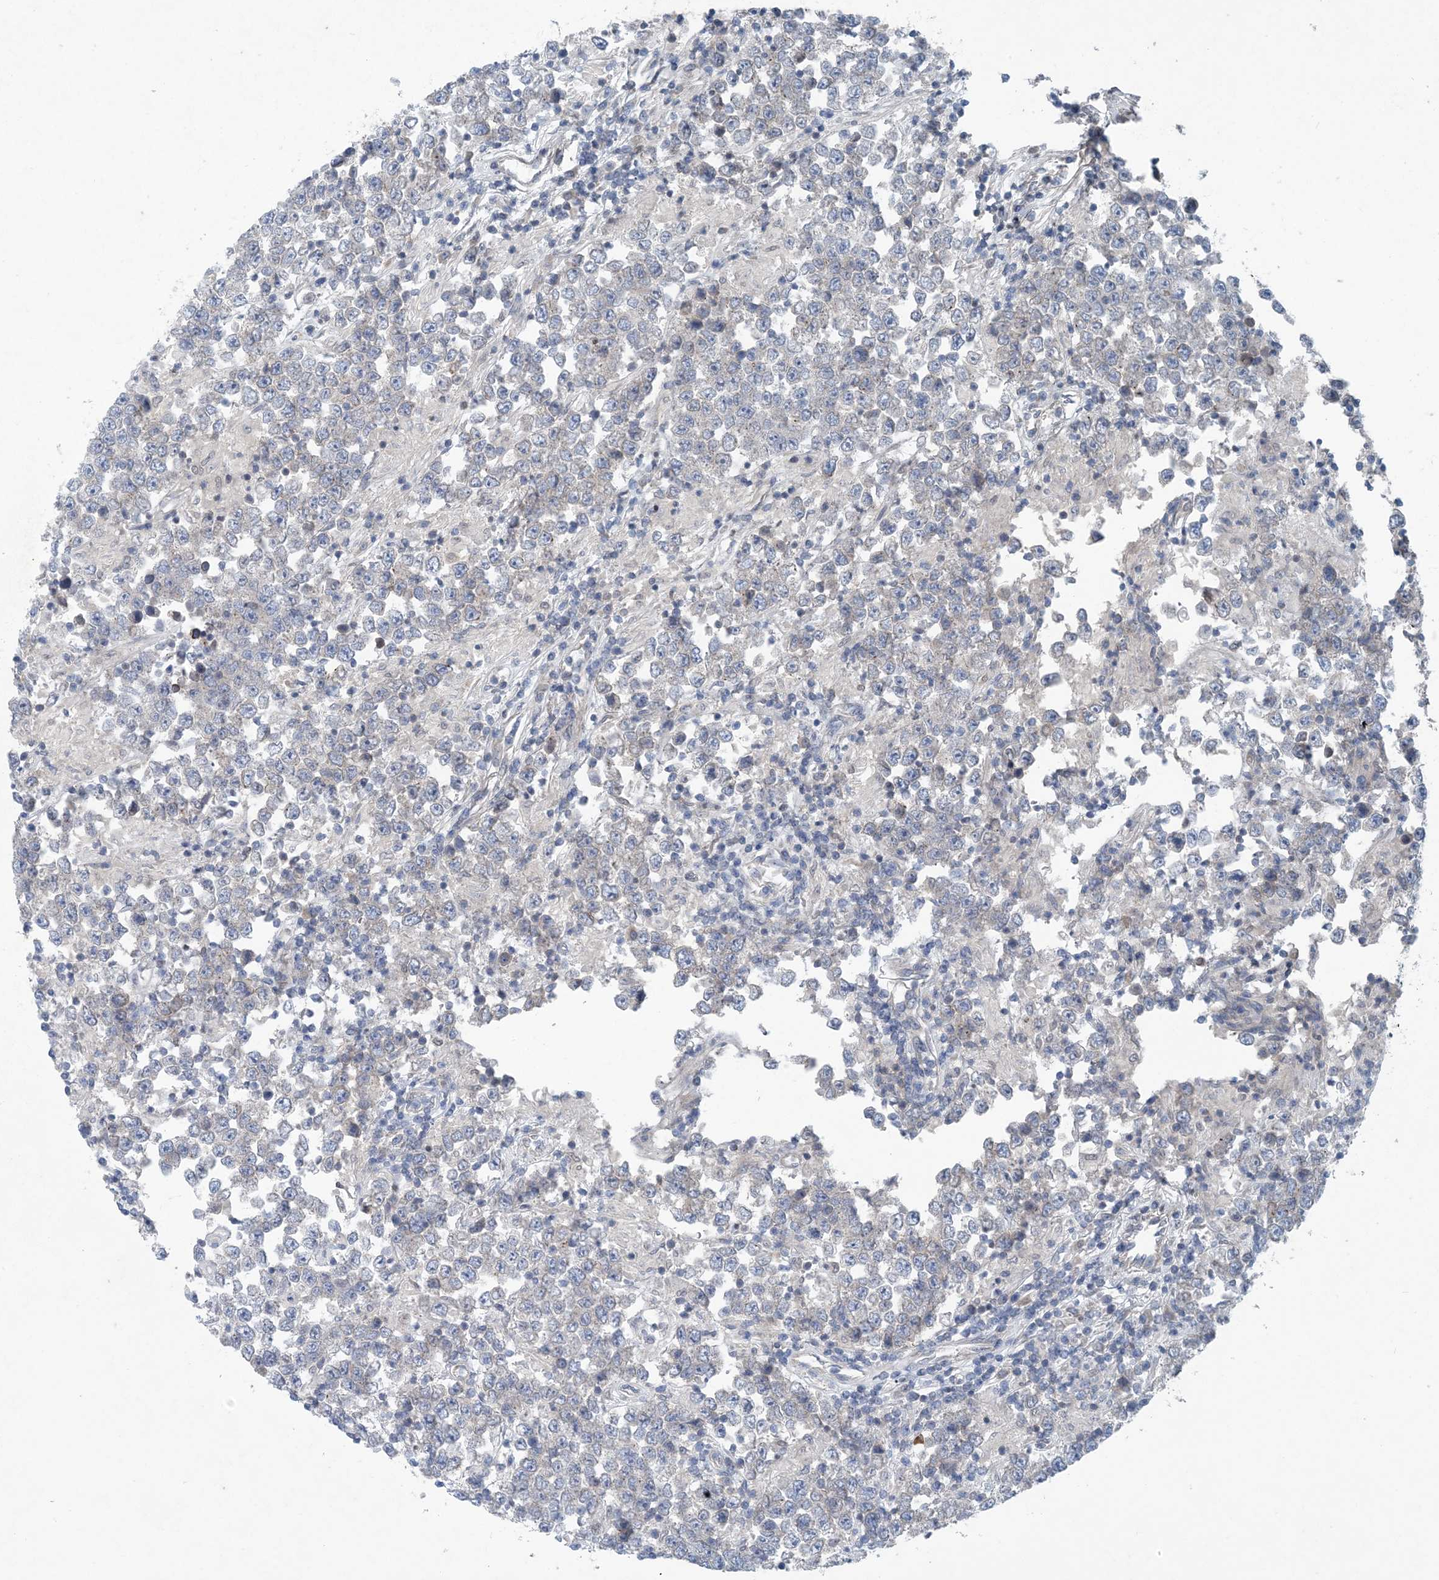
{"staining": {"intensity": "weak", "quantity": "<25%", "location": "cytoplasmic/membranous"}, "tissue": "testis cancer", "cell_type": "Tumor cells", "image_type": "cancer", "snomed": [{"axis": "morphology", "description": "Normal tissue, NOS"}, {"axis": "morphology", "description": "Urothelial carcinoma, High grade"}, {"axis": "morphology", "description": "Seminoma, NOS"}, {"axis": "morphology", "description": "Carcinoma, Embryonal, NOS"}, {"axis": "topography", "description": "Urinary bladder"}, {"axis": "topography", "description": "Testis"}], "caption": "High power microscopy micrograph of an immunohistochemistry photomicrograph of testis cancer, revealing no significant positivity in tumor cells.", "gene": "HIKESHI", "patient": {"sex": "male", "age": 41}}